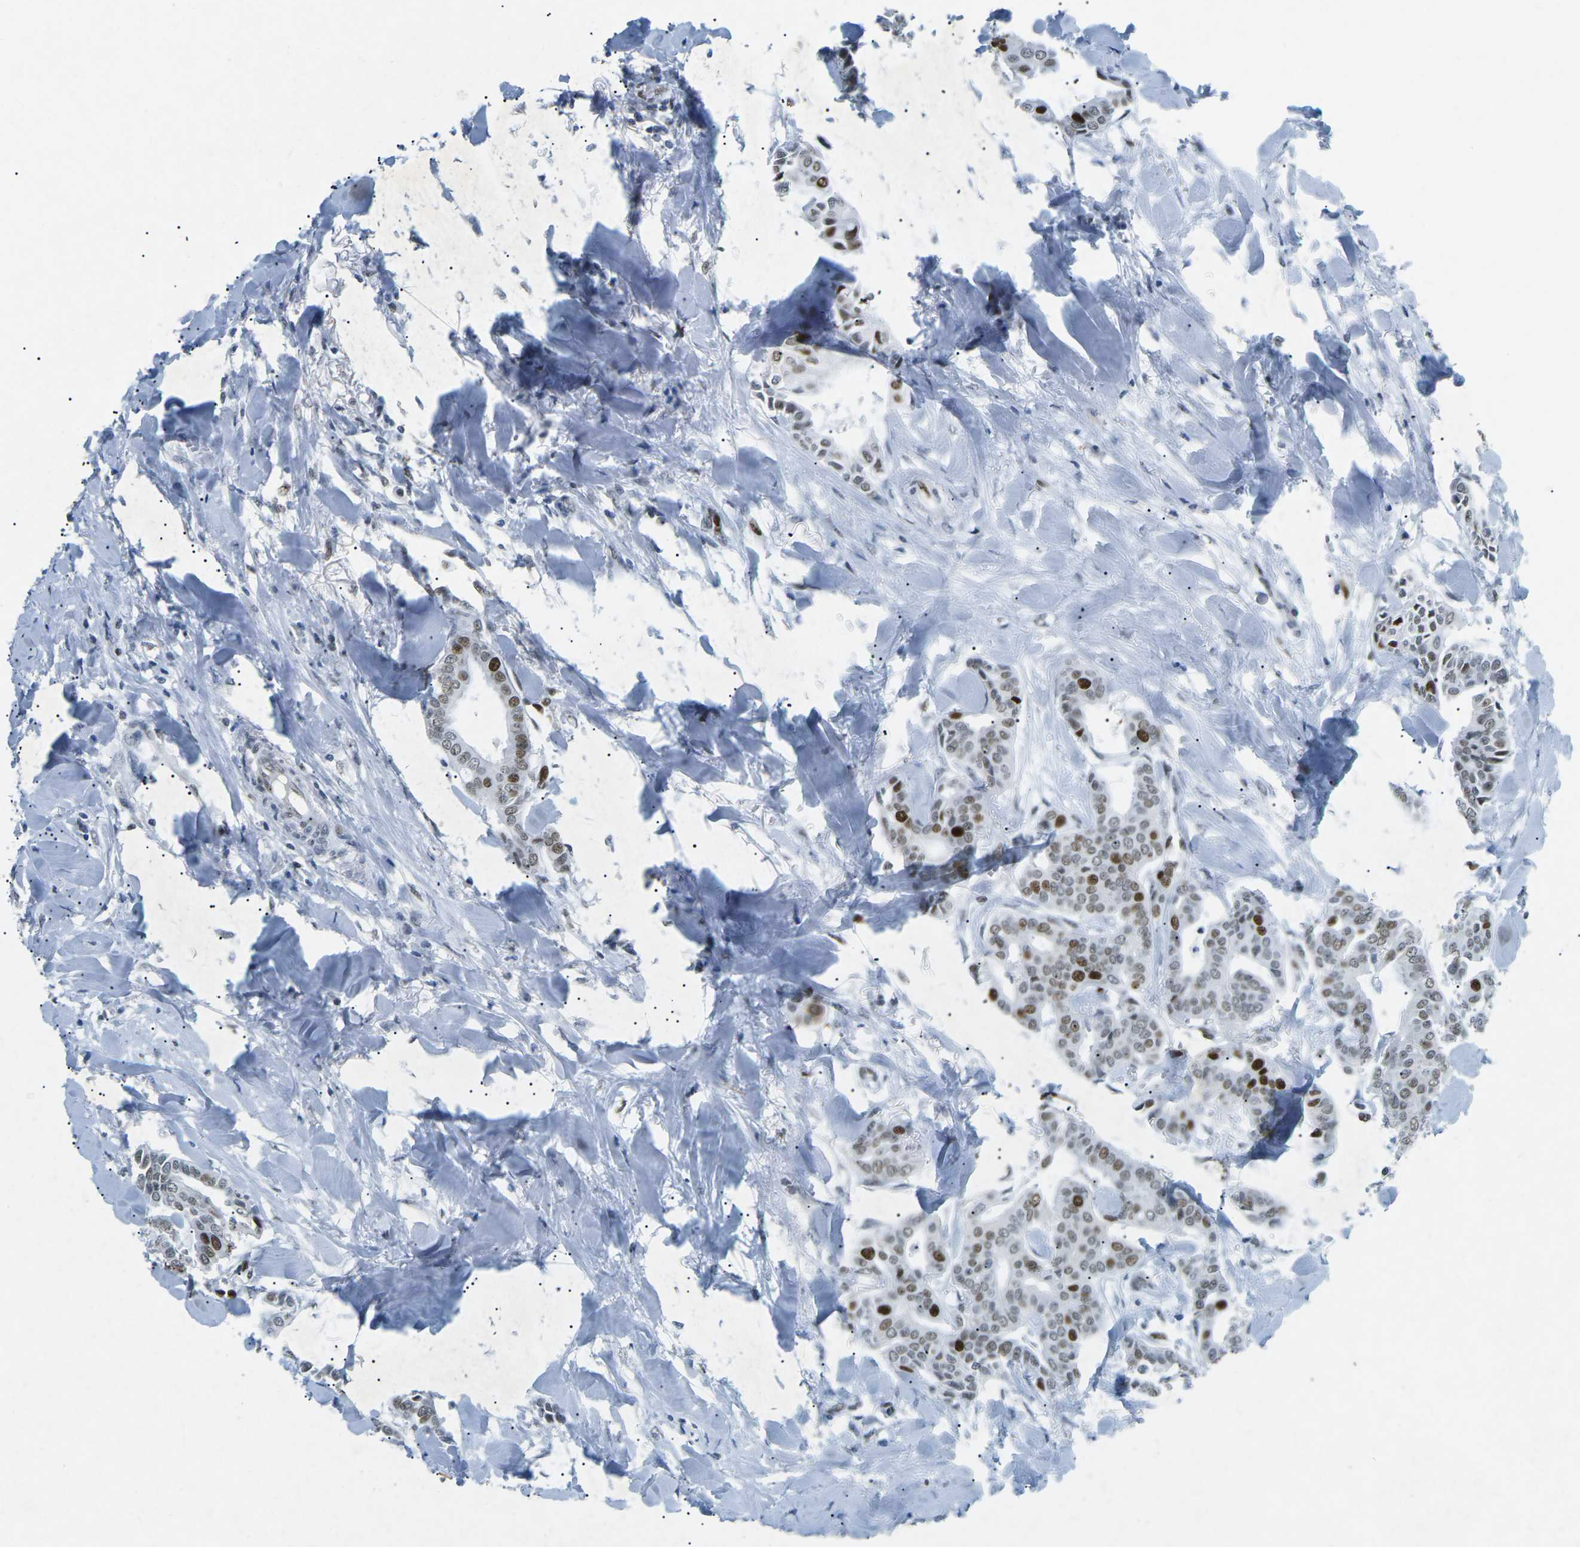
{"staining": {"intensity": "strong", "quantity": ">75%", "location": "nuclear"}, "tissue": "head and neck cancer", "cell_type": "Tumor cells", "image_type": "cancer", "snomed": [{"axis": "morphology", "description": "Adenocarcinoma, NOS"}, {"axis": "topography", "description": "Salivary gland"}, {"axis": "topography", "description": "Head-Neck"}], "caption": "A high-resolution micrograph shows immunohistochemistry (IHC) staining of head and neck cancer (adenocarcinoma), which exhibits strong nuclear staining in approximately >75% of tumor cells.", "gene": "RB1", "patient": {"sex": "female", "age": 59}}